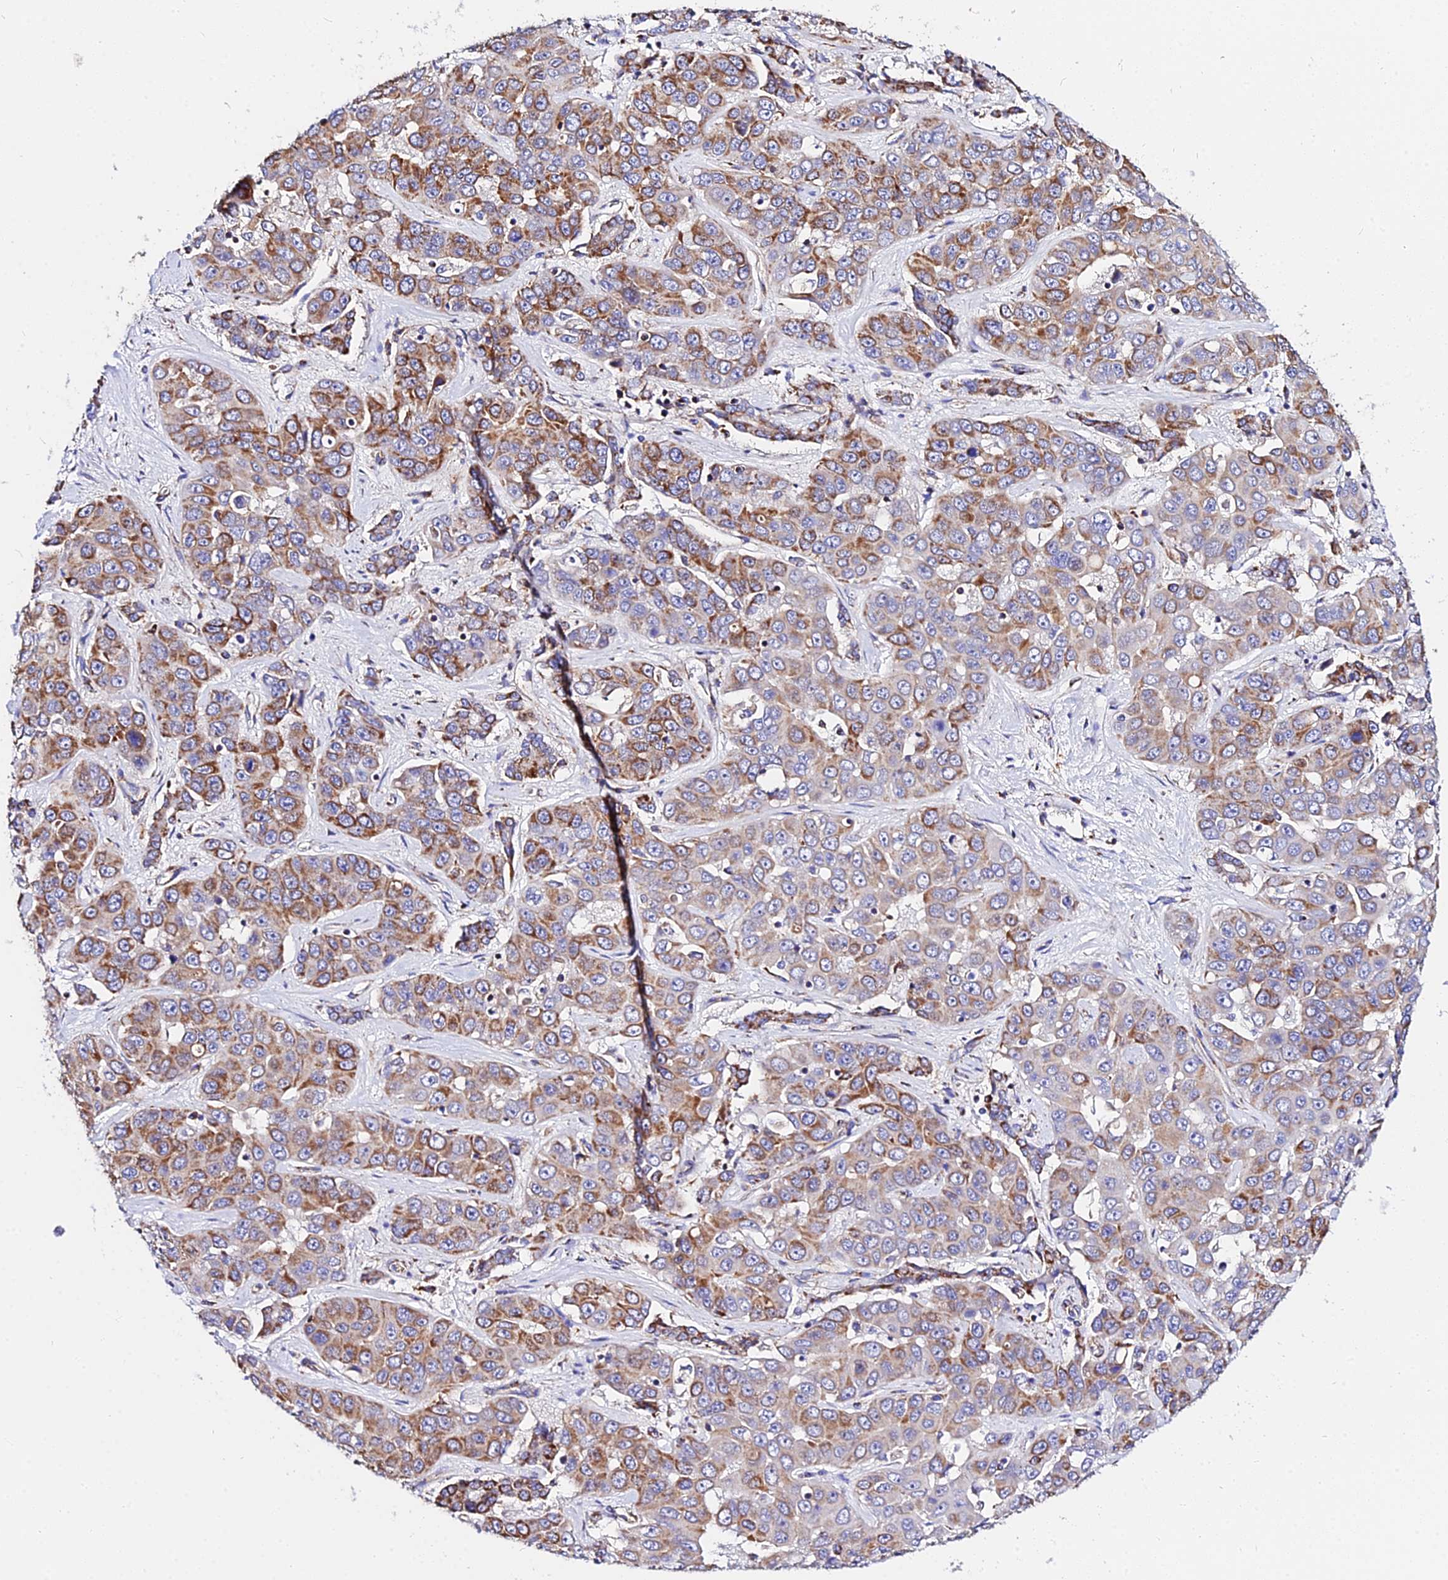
{"staining": {"intensity": "moderate", "quantity": "25%-75%", "location": "cytoplasmic/membranous"}, "tissue": "liver cancer", "cell_type": "Tumor cells", "image_type": "cancer", "snomed": [{"axis": "morphology", "description": "Cholangiocarcinoma"}, {"axis": "topography", "description": "Liver"}], "caption": "This image reveals immunohistochemistry (IHC) staining of liver cholangiocarcinoma, with medium moderate cytoplasmic/membranous expression in approximately 25%-75% of tumor cells.", "gene": "ZNF573", "patient": {"sex": "female", "age": 52}}